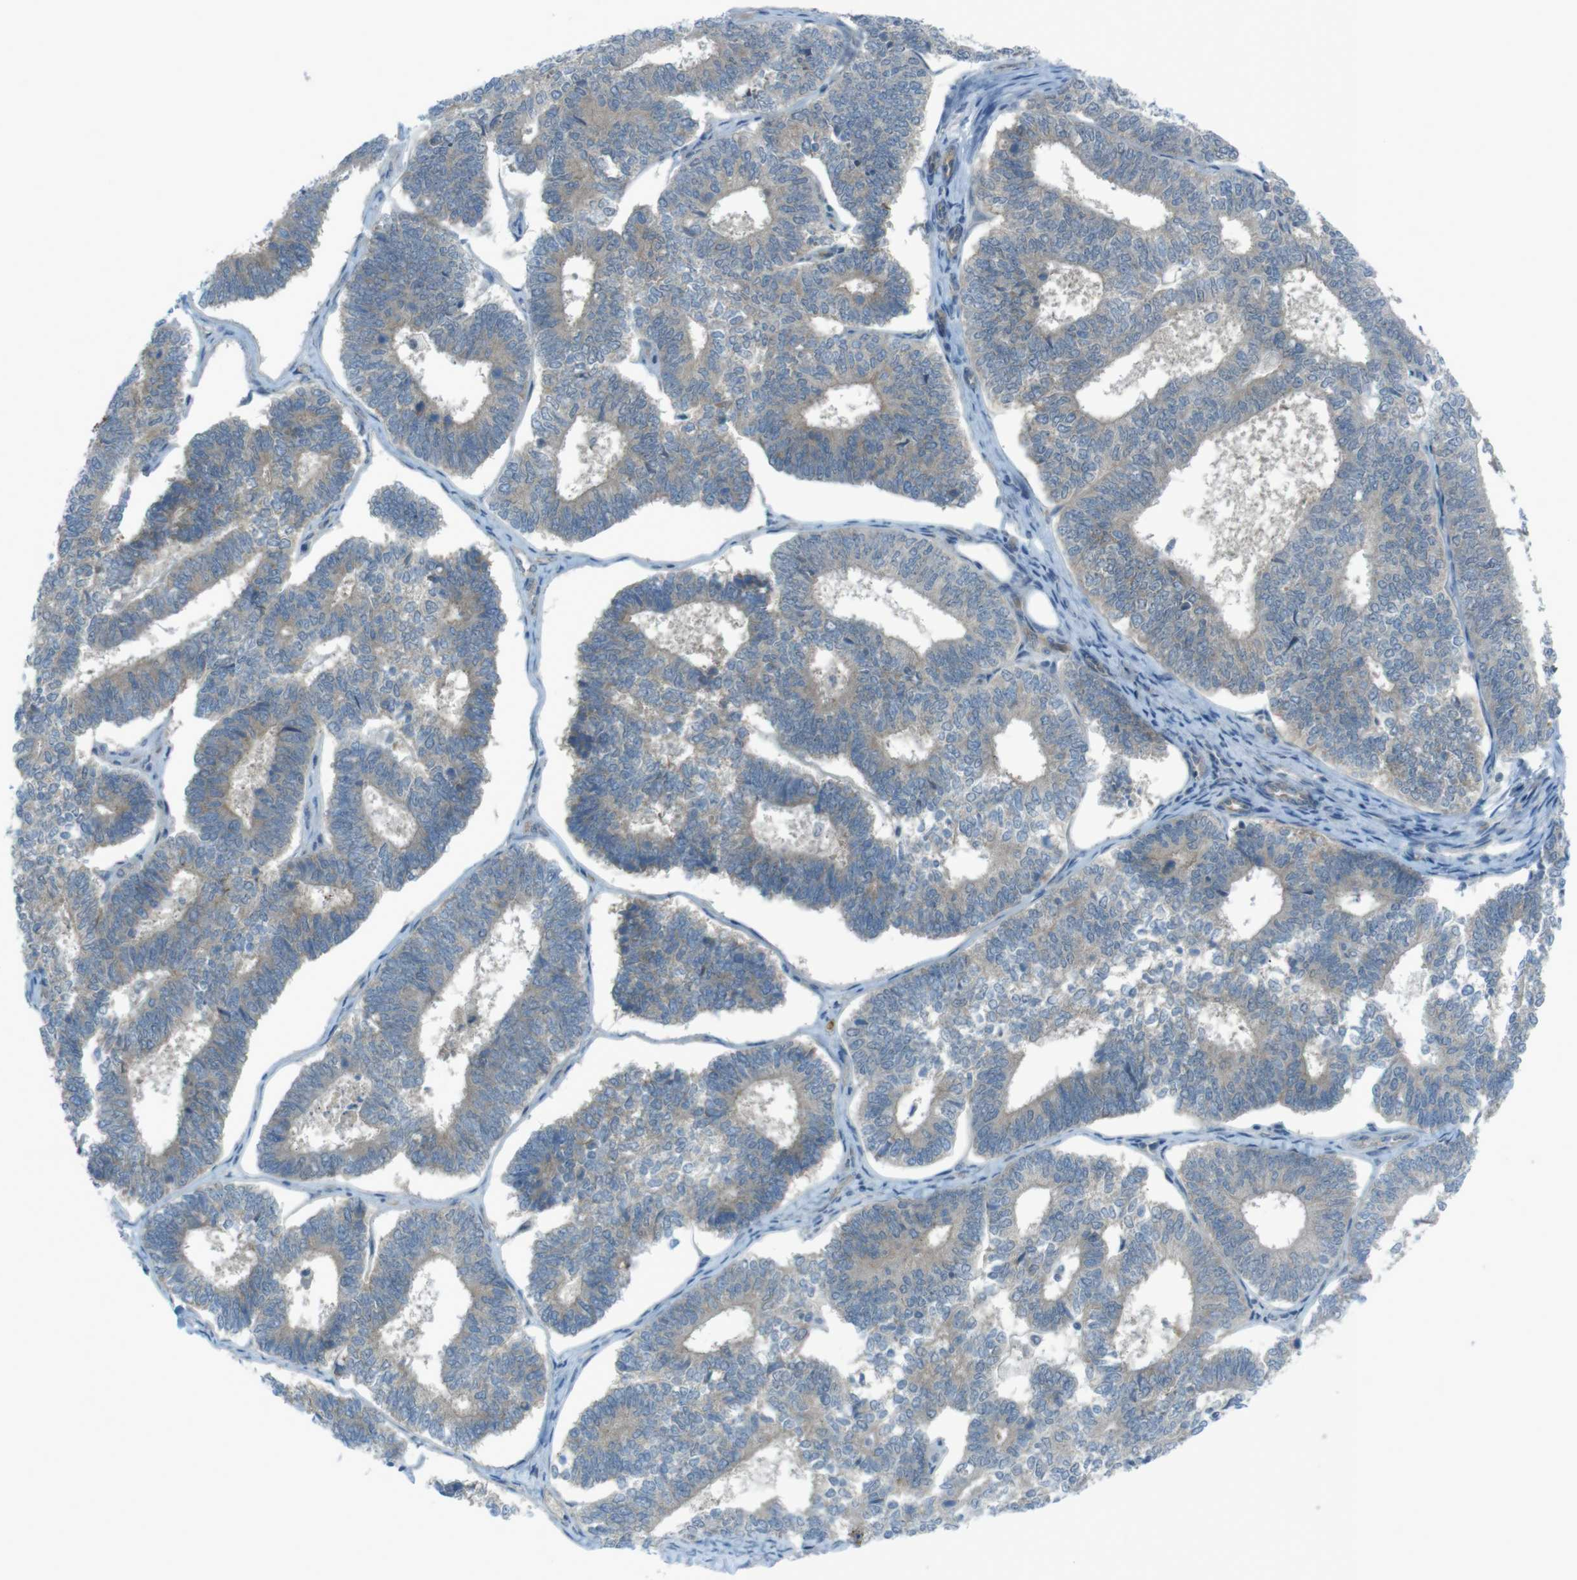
{"staining": {"intensity": "weak", "quantity": "<25%", "location": "cytoplasmic/membranous"}, "tissue": "endometrial cancer", "cell_type": "Tumor cells", "image_type": "cancer", "snomed": [{"axis": "morphology", "description": "Adenocarcinoma, NOS"}, {"axis": "topography", "description": "Endometrium"}], "caption": "An immunohistochemistry (IHC) image of endometrial adenocarcinoma is shown. There is no staining in tumor cells of endometrial adenocarcinoma.", "gene": "ZDHHC20", "patient": {"sex": "female", "age": 70}}